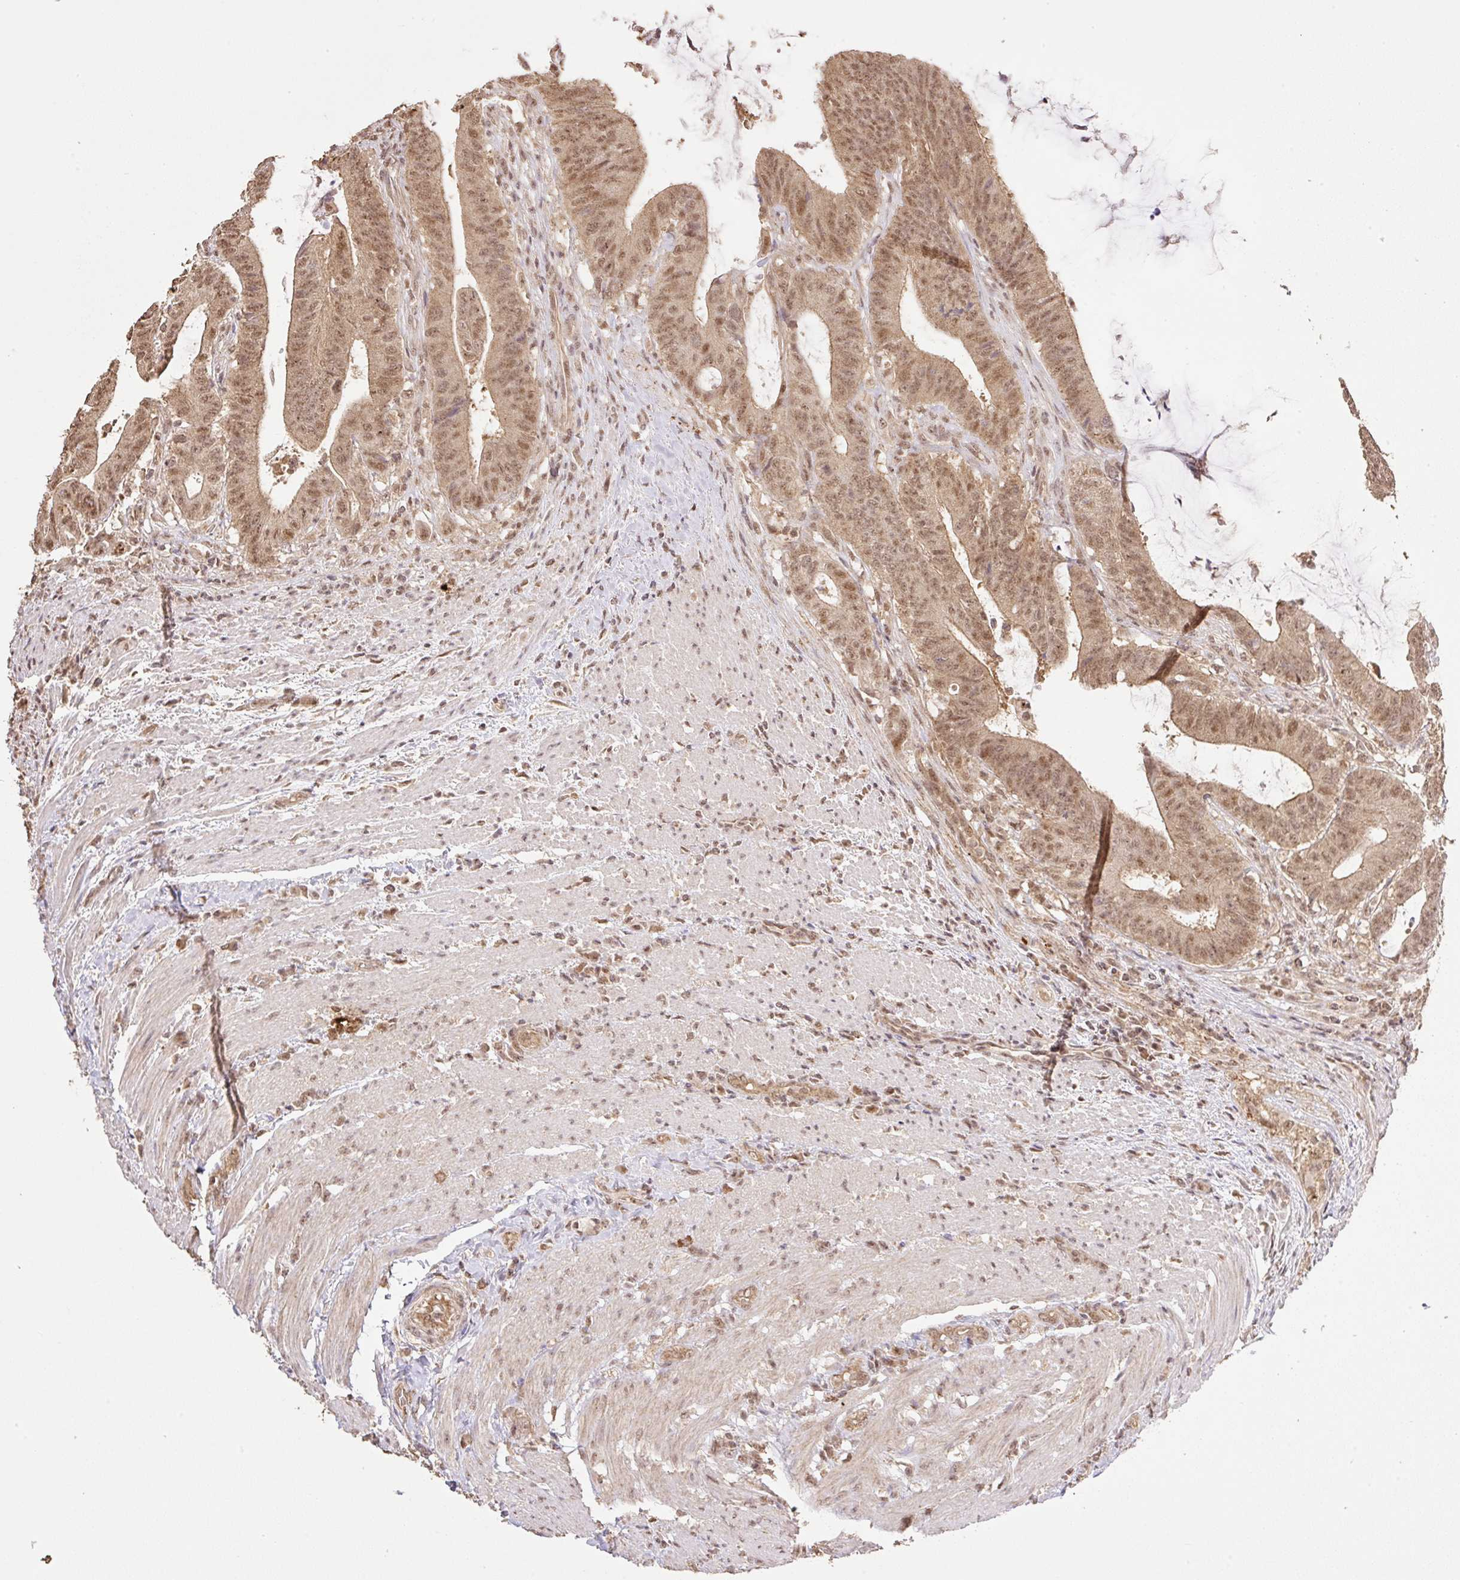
{"staining": {"intensity": "moderate", "quantity": ">75%", "location": "cytoplasmic/membranous,nuclear"}, "tissue": "colorectal cancer", "cell_type": "Tumor cells", "image_type": "cancer", "snomed": [{"axis": "morphology", "description": "Adenocarcinoma, NOS"}, {"axis": "topography", "description": "Colon"}], "caption": "Approximately >75% of tumor cells in human colorectal adenocarcinoma exhibit moderate cytoplasmic/membranous and nuclear protein staining as visualized by brown immunohistochemical staining.", "gene": "VPS25", "patient": {"sex": "female", "age": 43}}